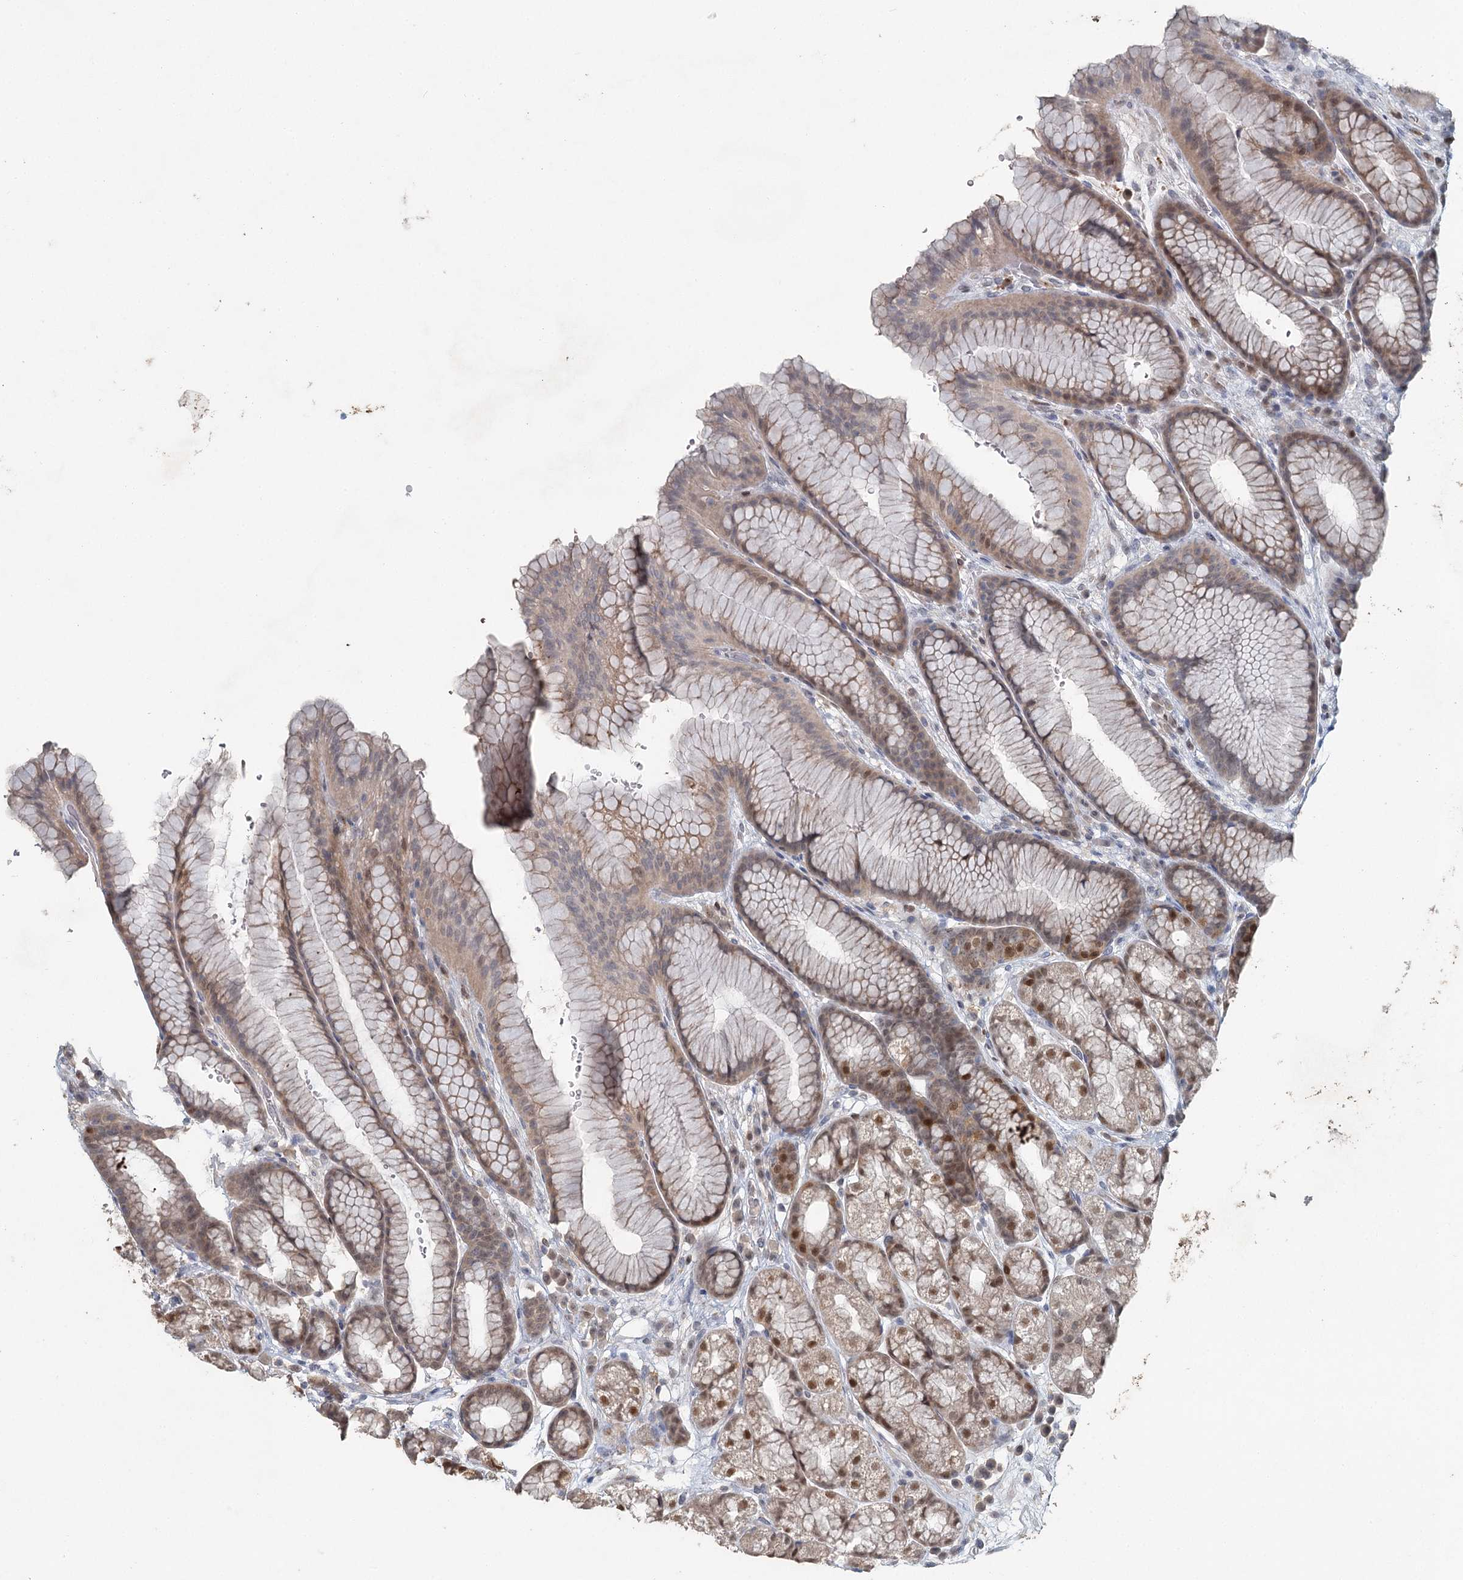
{"staining": {"intensity": "moderate", "quantity": "25%-75%", "location": "nuclear"}, "tissue": "stomach", "cell_type": "Glandular cells", "image_type": "normal", "snomed": [{"axis": "morphology", "description": "Normal tissue, NOS"}, {"axis": "morphology", "description": "Adenocarcinoma, NOS"}, {"axis": "topography", "description": "Stomach"}], "caption": "Glandular cells show moderate nuclear positivity in about 25%-75% of cells in unremarkable stomach. The staining was performed using DAB to visualize the protein expression in brown, while the nuclei were stained in blue with hematoxylin (Magnification: 20x).", "gene": "ADK", "patient": {"sex": "male", "age": 57}}